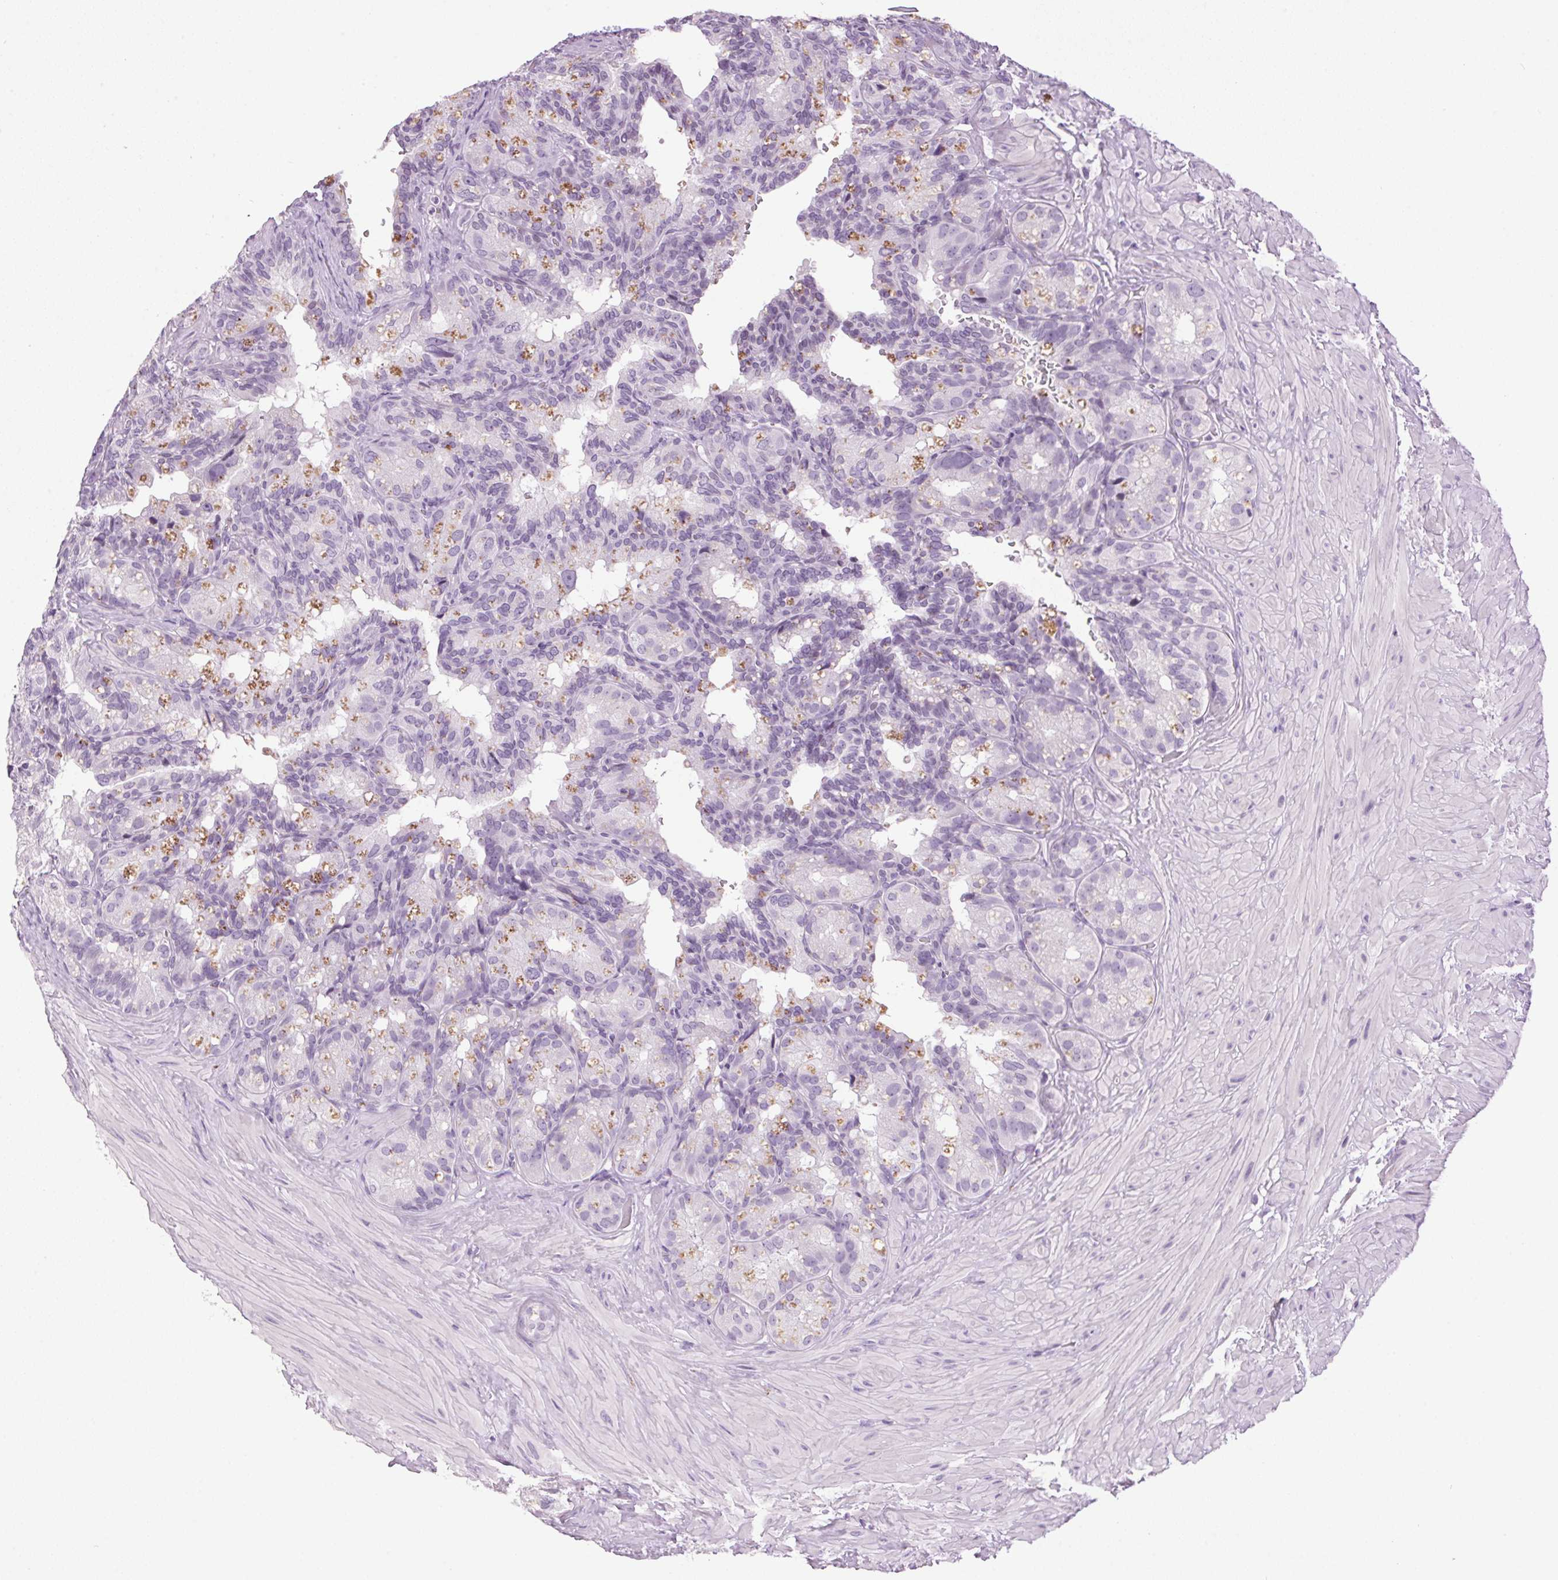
{"staining": {"intensity": "negative", "quantity": "none", "location": "none"}, "tissue": "seminal vesicle", "cell_type": "Glandular cells", "image_type": "normal", "snomed": [{"axis": "morphology", "description": "Normal tissue, NOS"}, {"axis": "topography", "description": "Seminal veicle"}], "caption": "Glandular cells show no significant protein positivity in normal seminal vesicle. (Stains: DAB (3,3'-diaminobenzidine) immunohistochemistry (IHC) with hematoxylin counter stain, Microscopy: brightfield microscopy at high magnification).", "gene": "TMEM88B", "patient": {"sex": "male", "age": 60}}